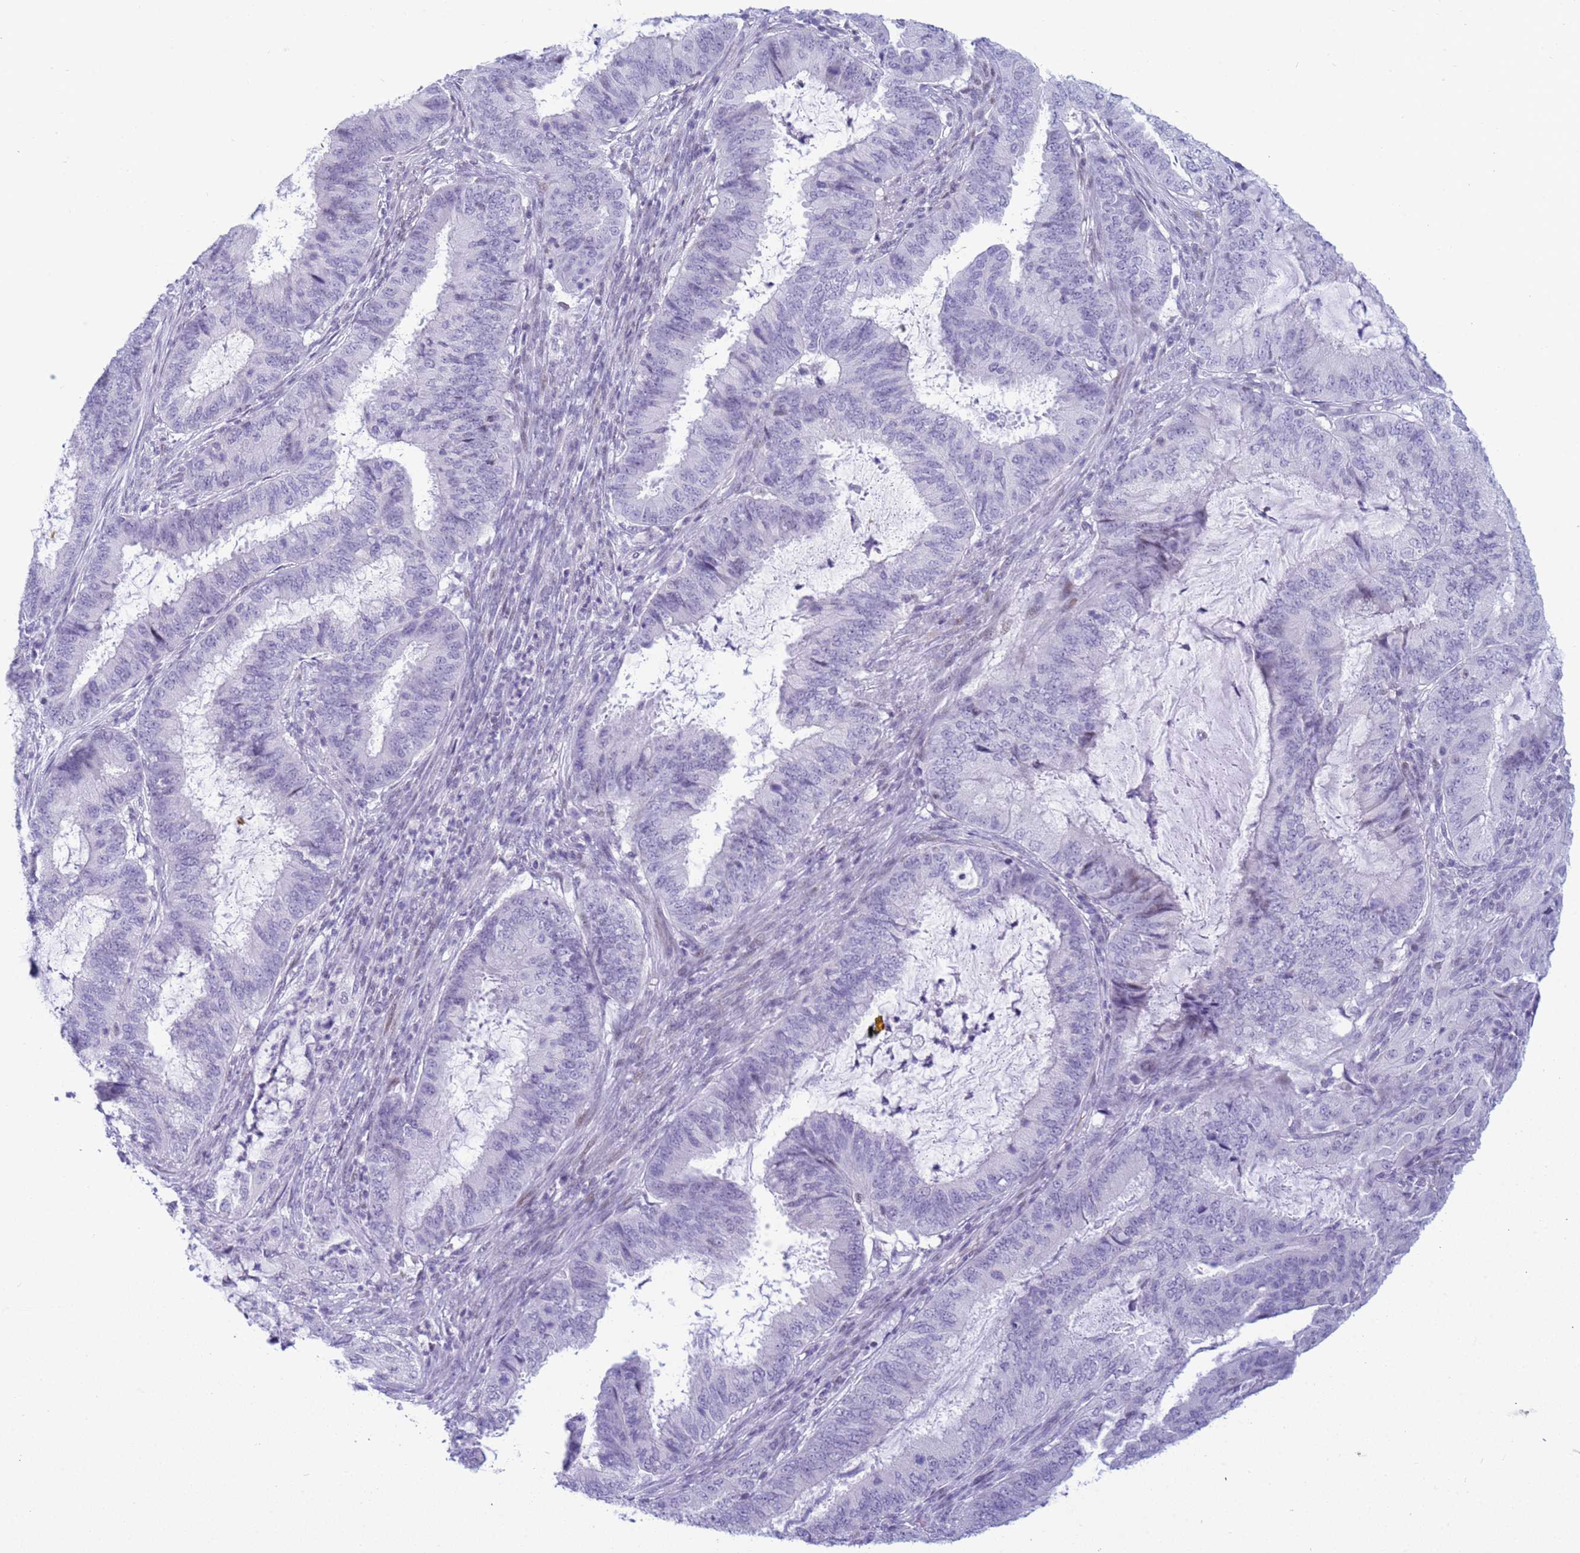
{"staining": {"intensity": "negative", "quantity": "none", "location": "none"}, "tissue": "endometrial cancer", "cell_type": "Tumor cells", "image_type": "cancer", "snomed": [{"axis": "morphology", "description": "Adenocarcinoma, NOS"}, {"axis": "topography", "description": "Endometrium"}], "caption": "Tumor cells are negative for brown protein staining in endometrial cancer. (Immunohistochemistry (ihc), brightfield microscopy, high magnification).", "gene": "SNX20", "patient": {"sex": "female", "age": 51}}